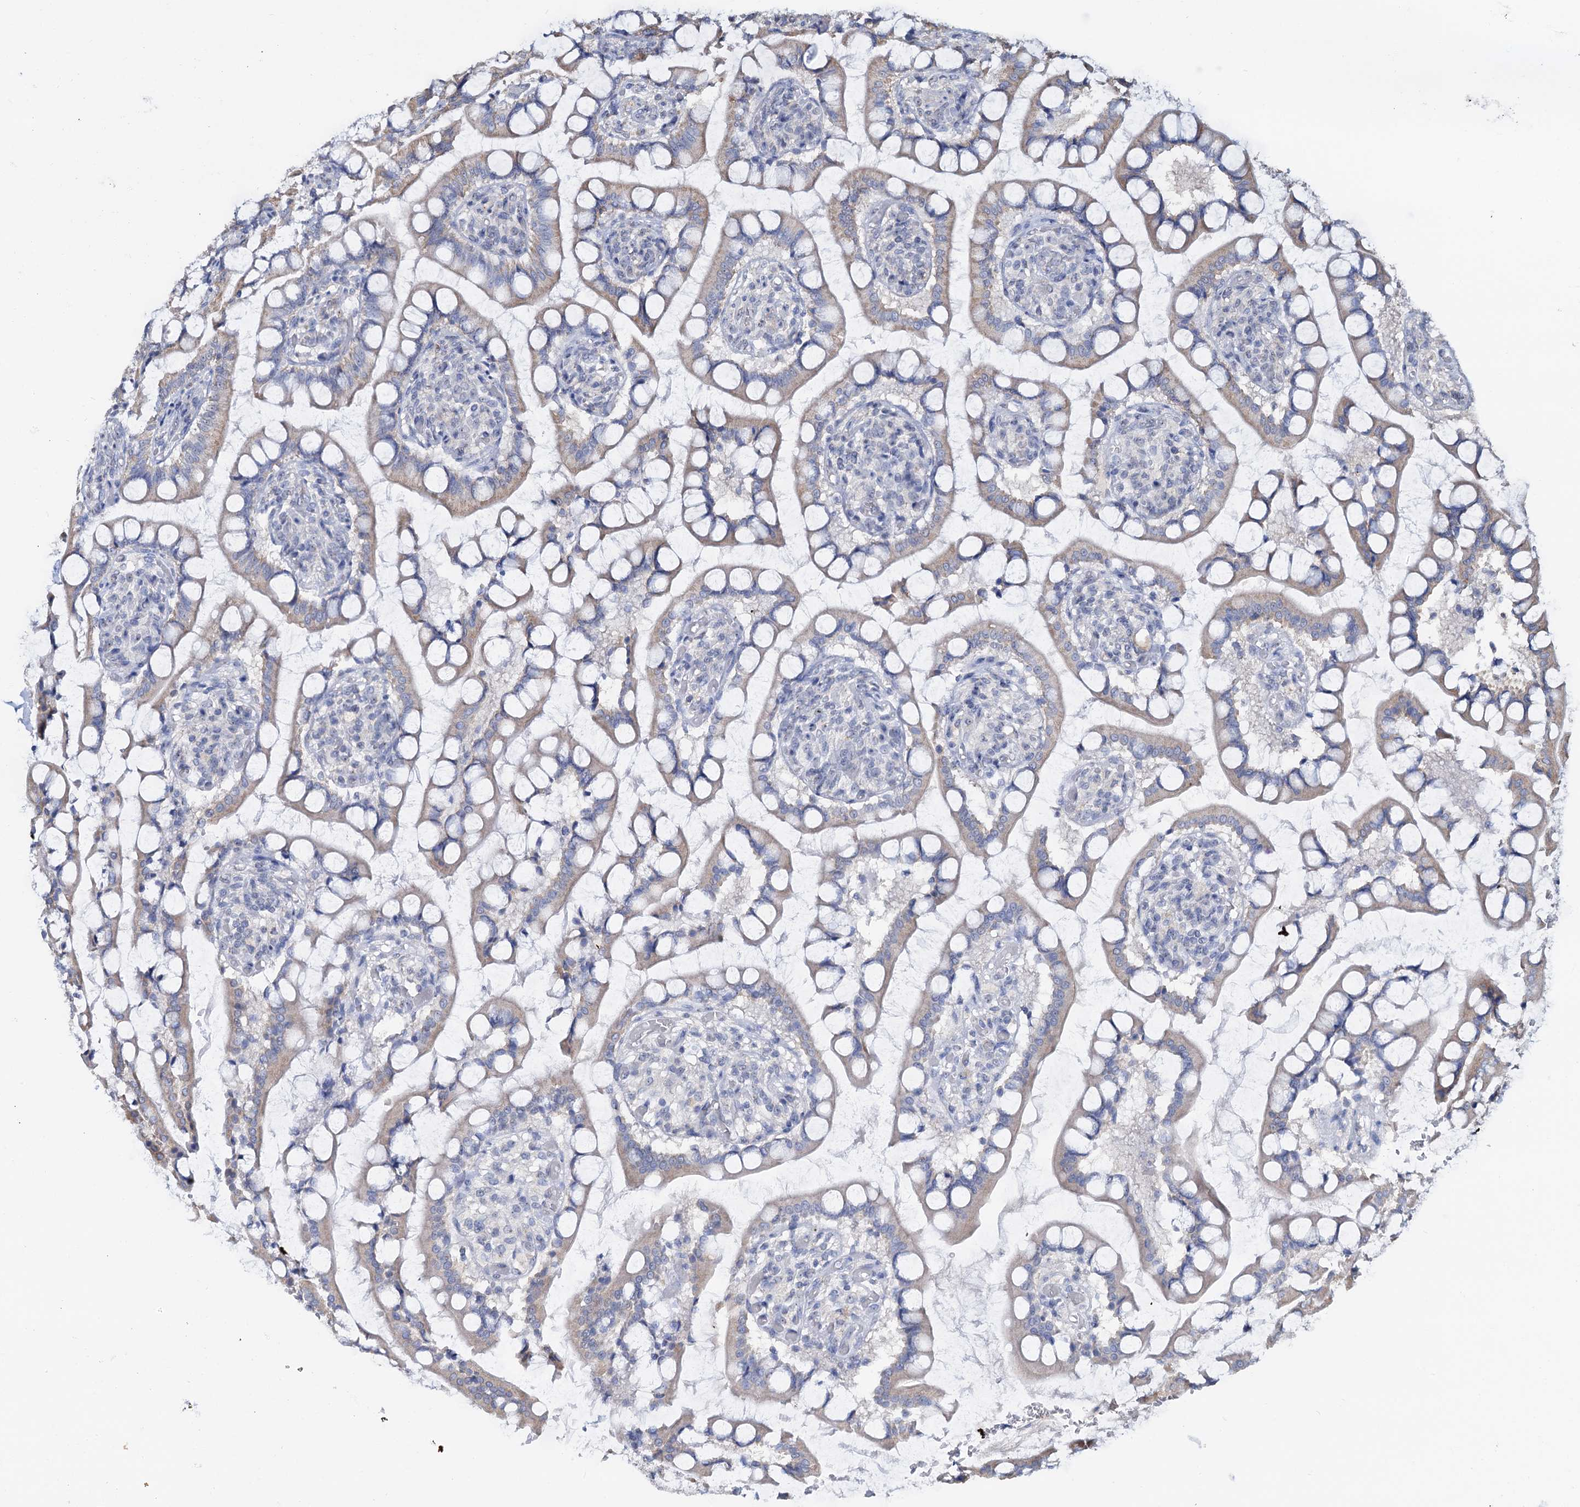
{"staining": {"intensity": "moderate", "quantity": "25%-75%", "location": "cytoplasmic/membranous,nuclear"}, "tissue": "small intestine", "cell_type": "Glandular cells", "image_type": "normal", "snomed": [{"axis": "morphology", "description": "Normal tissue, NOS"}, {"axis": "topography", "description": "Small intestine"}], "caption": "About 25%-75% of glandular cells in benign small intestine display moderate cytoplasmic/membranous,nuclear protein staining as visualized by brown immunohistochemical staining.", "gene": "C2CD3", "patient": {"sex": "male", "age": 52}}